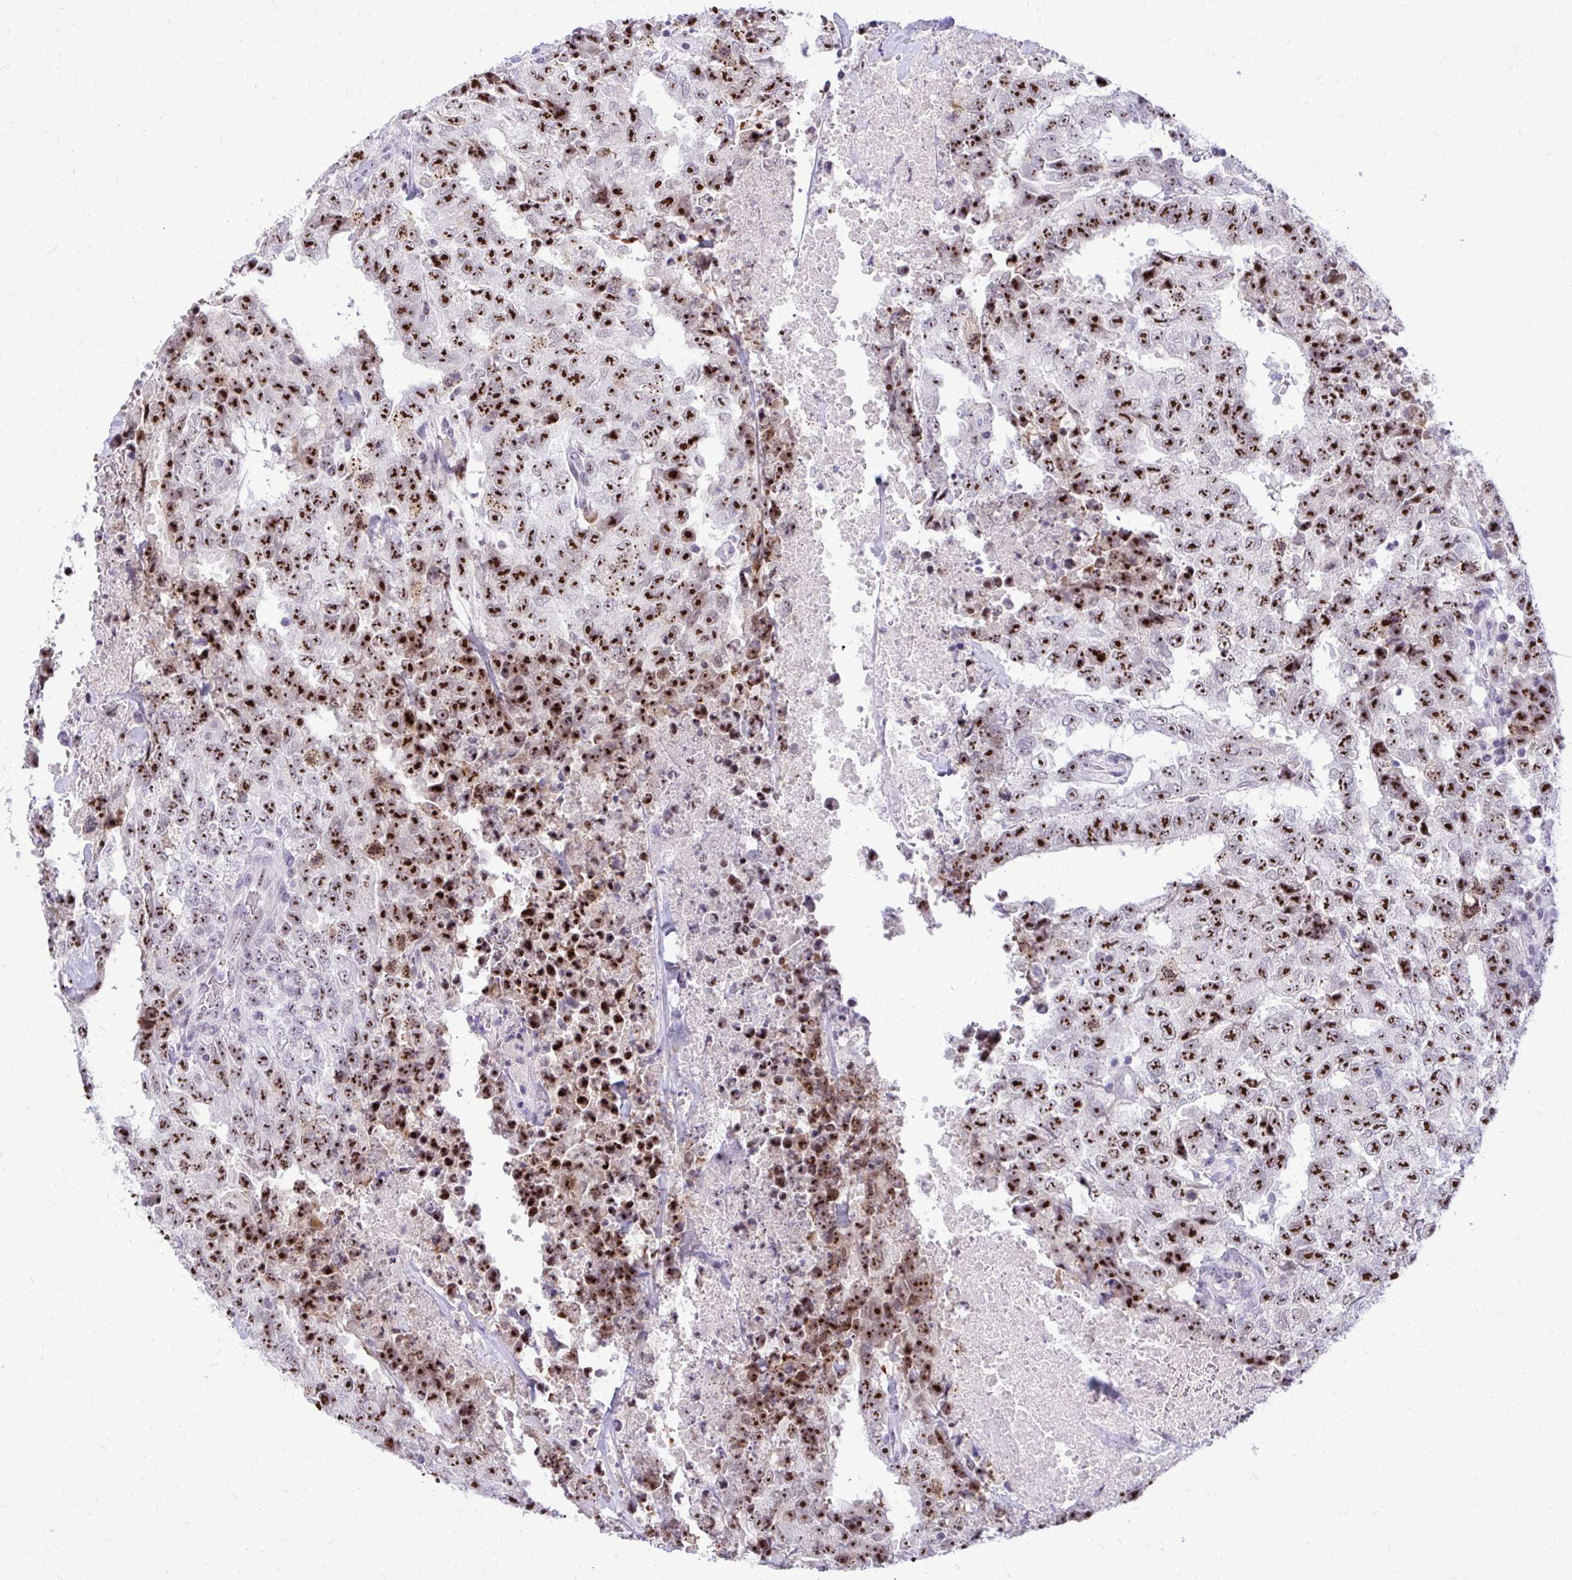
{"staining": {"intensity": "strong", "quantity": ">75%", "location": "nuclear"}, "tissue": "testis cancer", "cell_type": "Tumor cells", "image_type": "cancer", "snomed": [{"axis": "morphology", "description": "Carcinoma, Embryonal, NOS"}, {"axis": "topography", "description": "Testis"}], "caption": "A micrograph of human embryonal carcinoma (testis) stained for a protein exhibits strong nuclear brown staining in tumor cells.", "gene": "NIFK", "patient": {"sex": "male", "age": 24}}